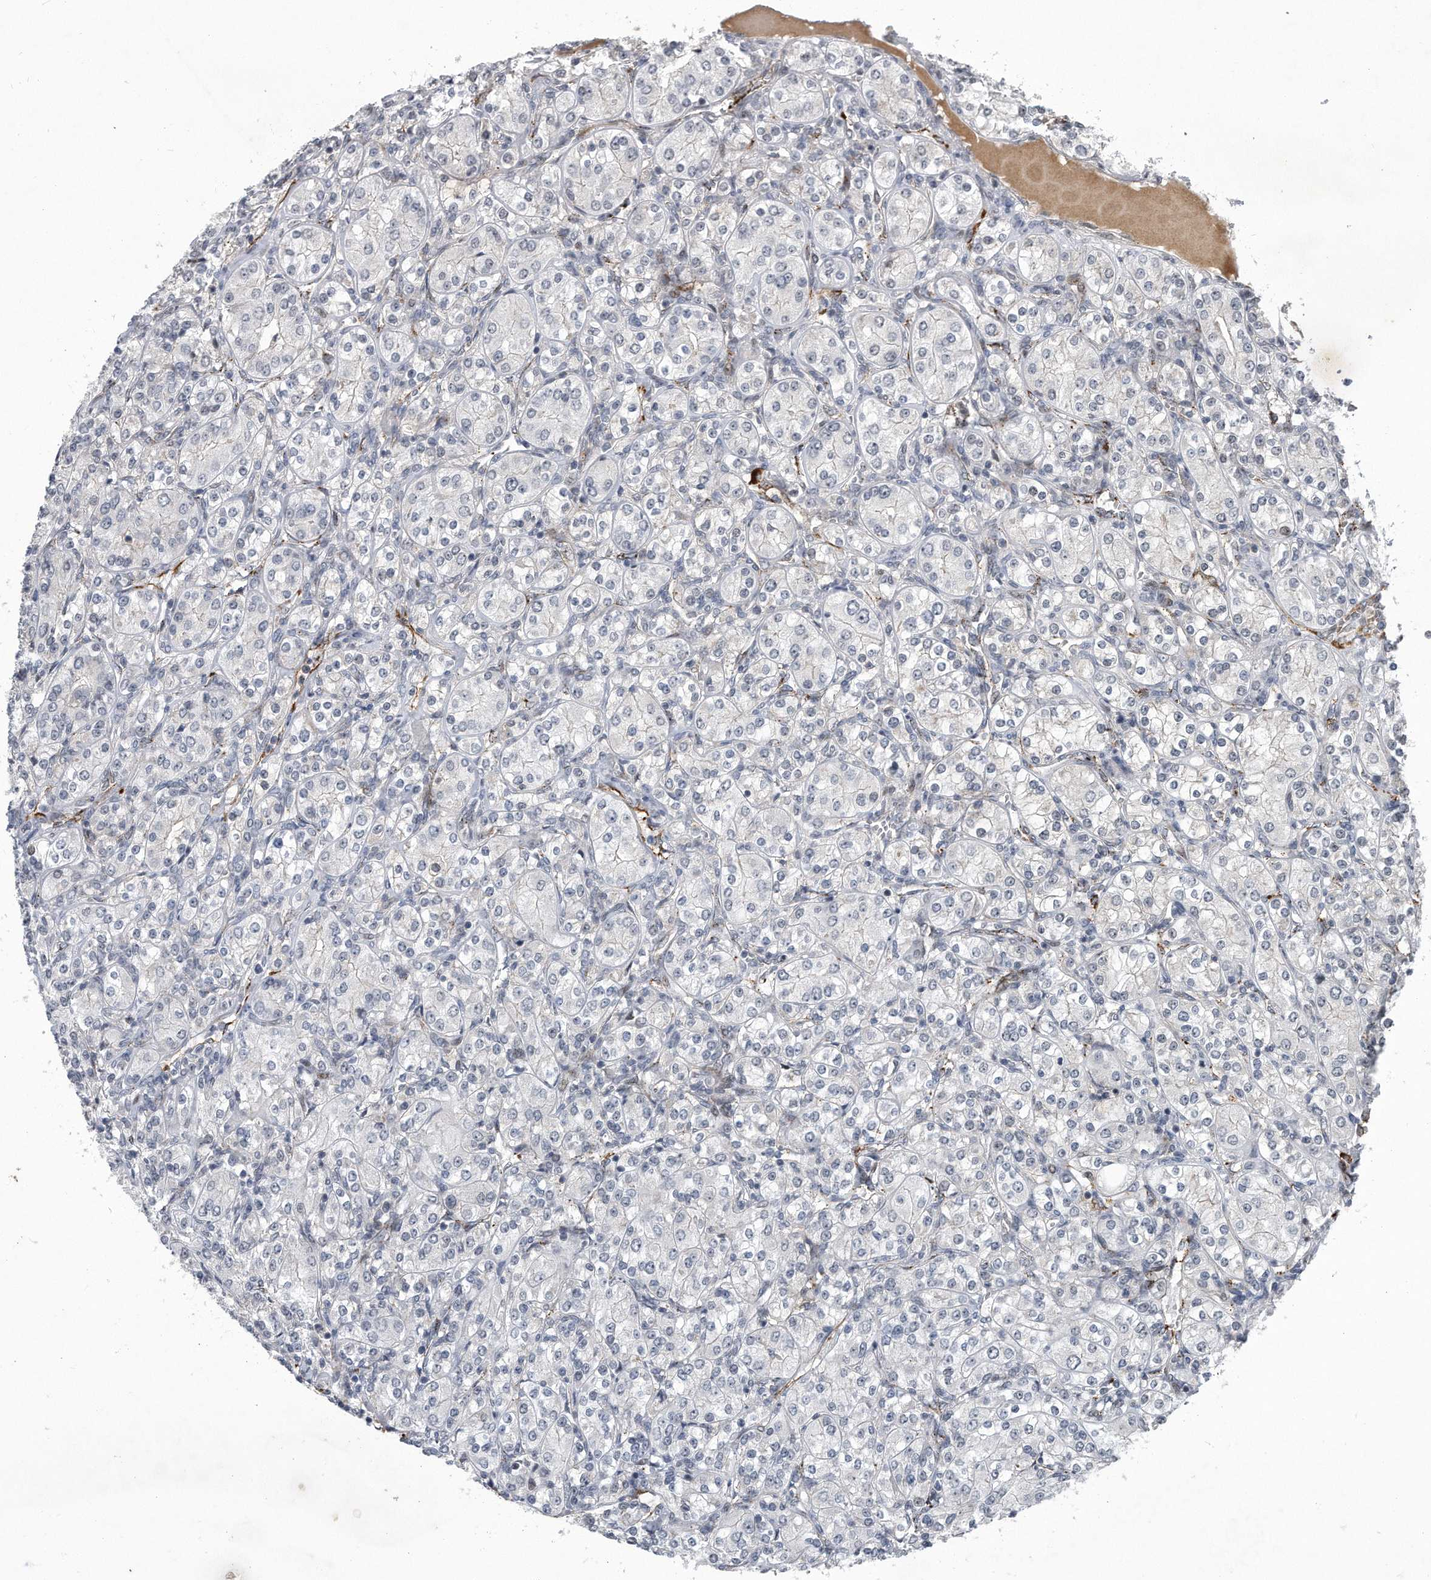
{"staining": {"intensity": "negative", "quantity": "none", "location": "none"}, "tissue": "renal cancer", "cell_type": "Tumor cells", "image_type": "cancer", "snomed": [{"axis": "morphology", "description": "Adenocarcinoma, NOS"}, {"axis": "topography", "description": "Kidney"}], "caption": "This is an IHC image of adenocarcinoma (renal). There is no staining in tumor cells.", "gene": "PGBD2", "patient": {"sex": "male", "age": 77}}